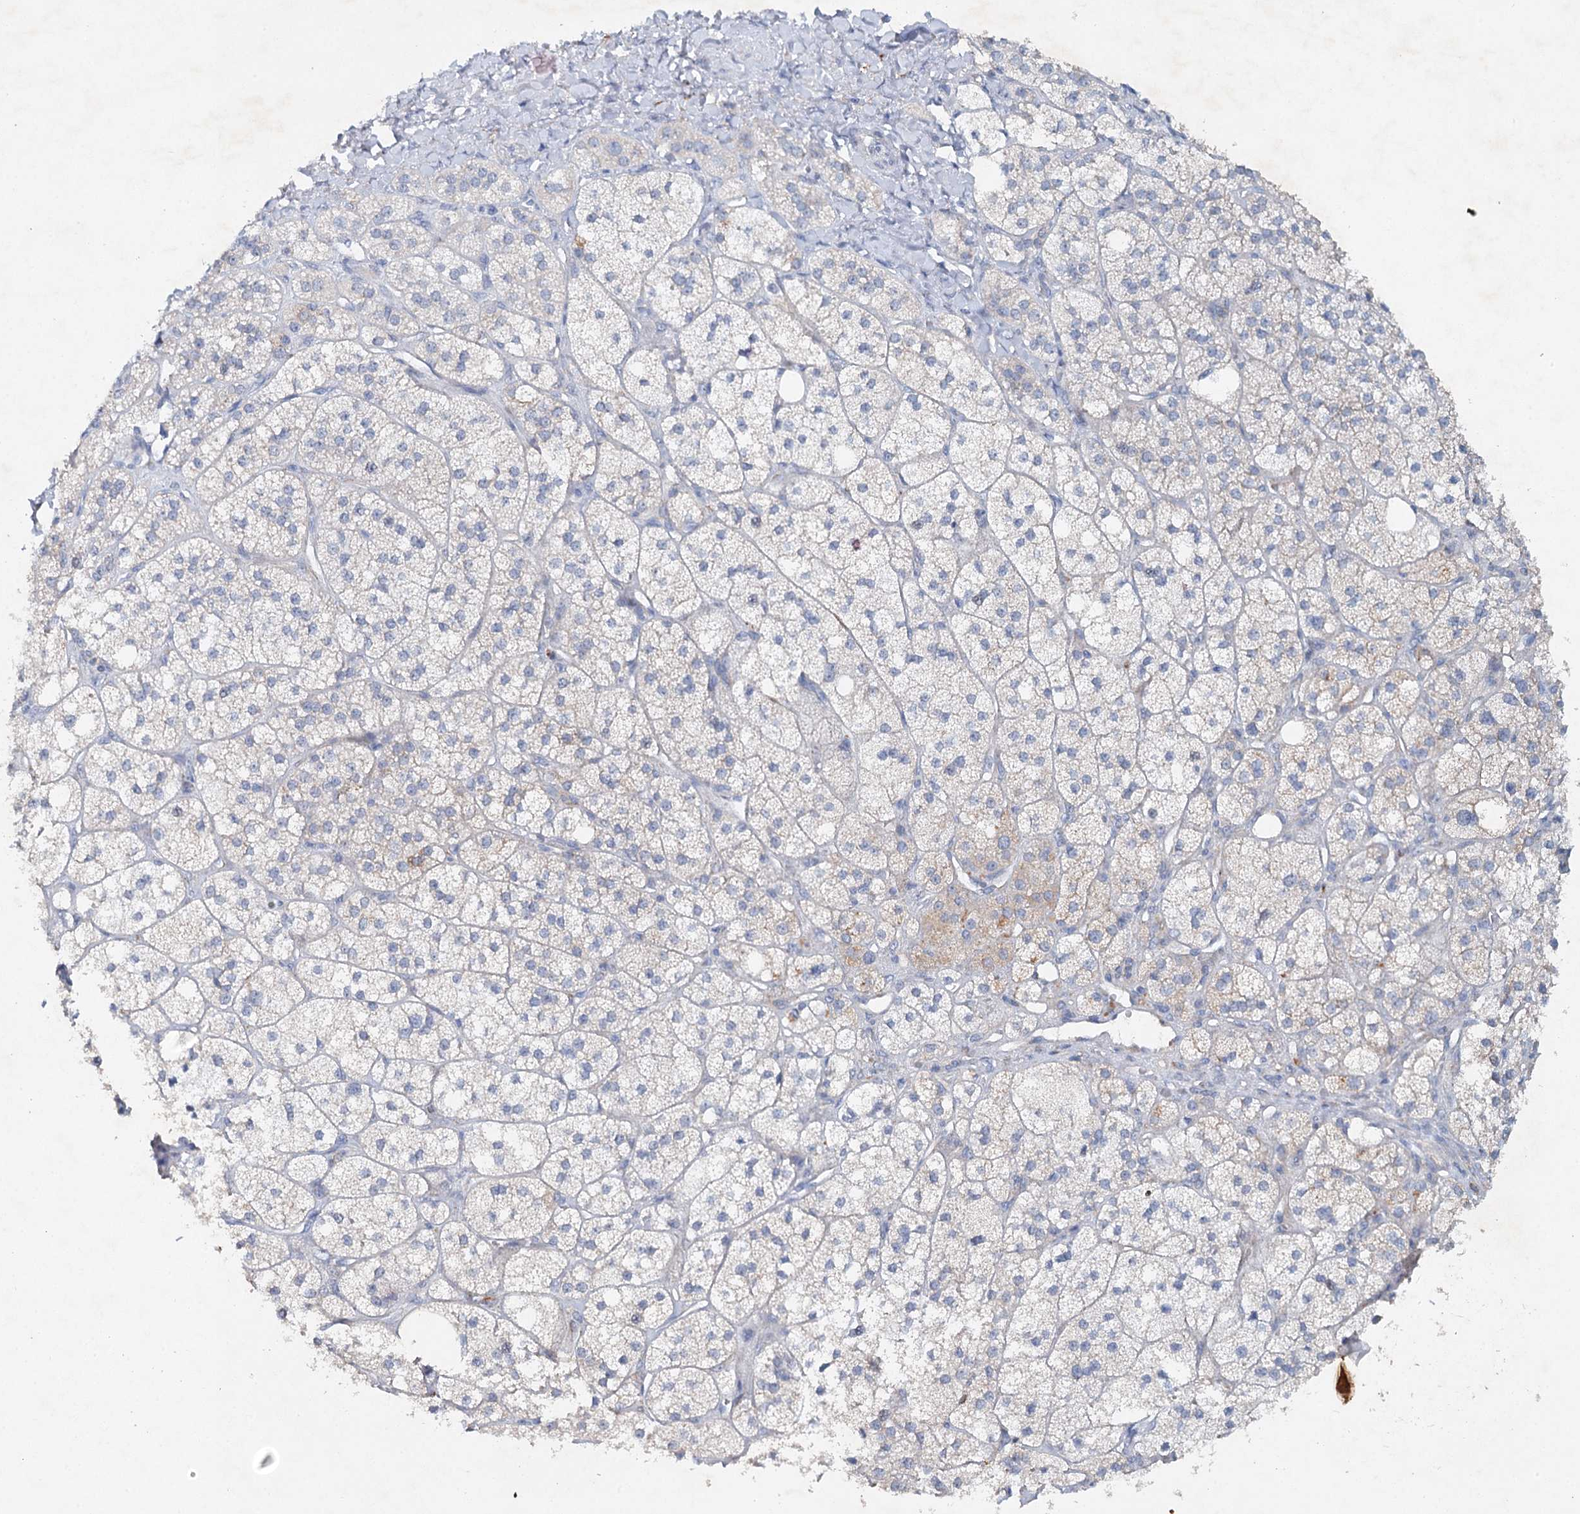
{"staining": {"intensity": "moderate", "quantity": "<25%", "location": "cytoplasmic/membranous"}, "tissue": "adrenal gland", "cell_type": "Glandular cells", "image_type": "normal", "snomed": [{"axis": "morphology", "description": "Normal tissue, NOS"}, {"axis": "topography", "description": "Adrenal gland"}], "caption": "Protein positivity by immunohistochemistry exhibits moderate cytoplasmic/membranous staining in approximately <25% of glandular cells in normal adrenal gland.", "gene": "RFX6", "patient": {"sex": "male", "age": 61}}